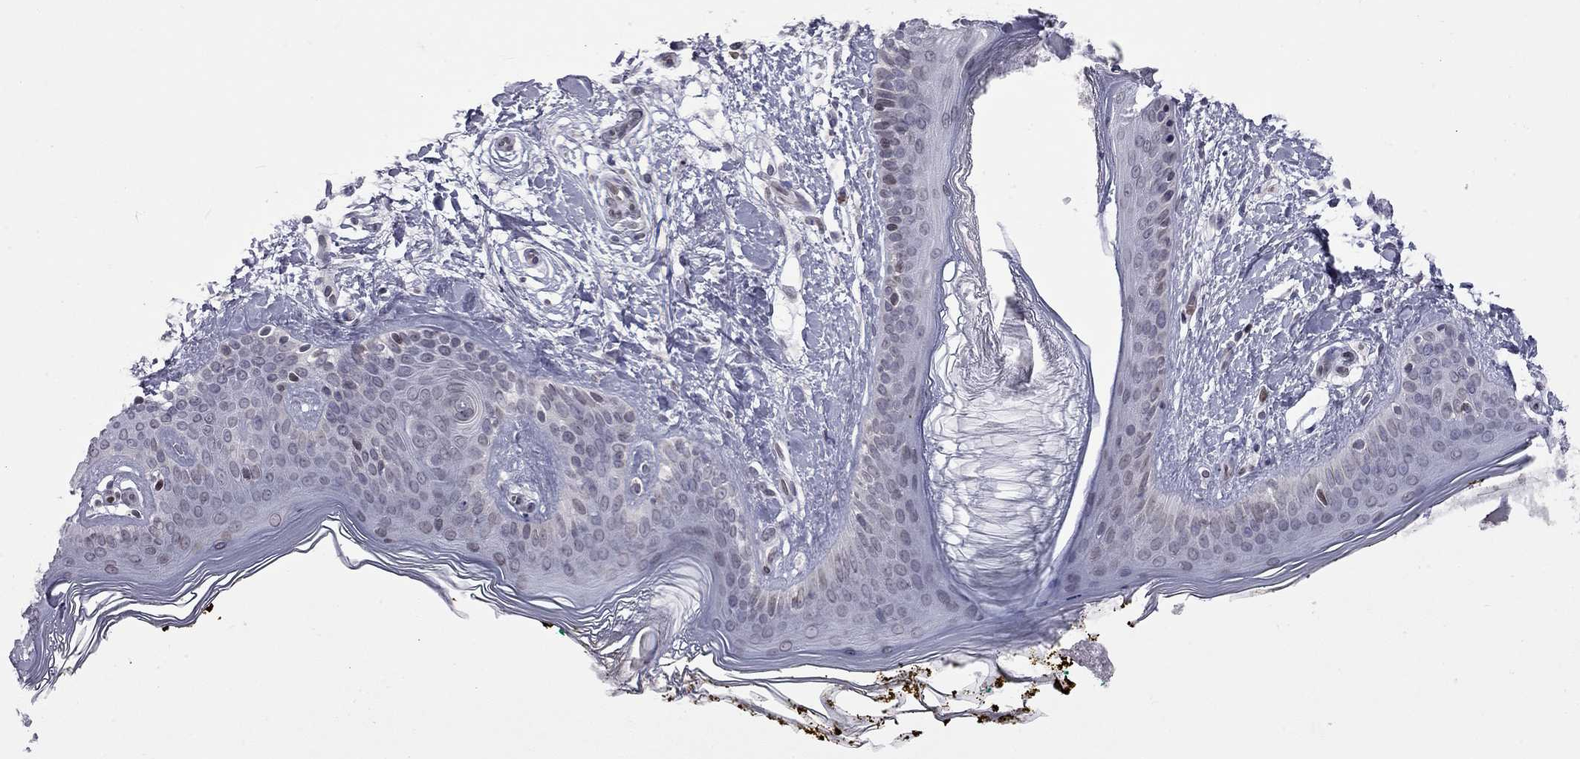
{"staining": {"intensity": "negative", "quantity": "none", "location": "none"}, "tissue": "skin", "cell_type": "Fibroblasts", "image_type": "normal", "snomed": [{"axis": "morphology", "description": "Normal tissue, NOS"}, {"axis": "topography", "description": "Skin"}], "caption": "Human skin stained for a protein using IHC demonstrates no expression in fibroblasts.", "gene": "CLTCL1", "patient": {"sex": "female", "age": 34}}